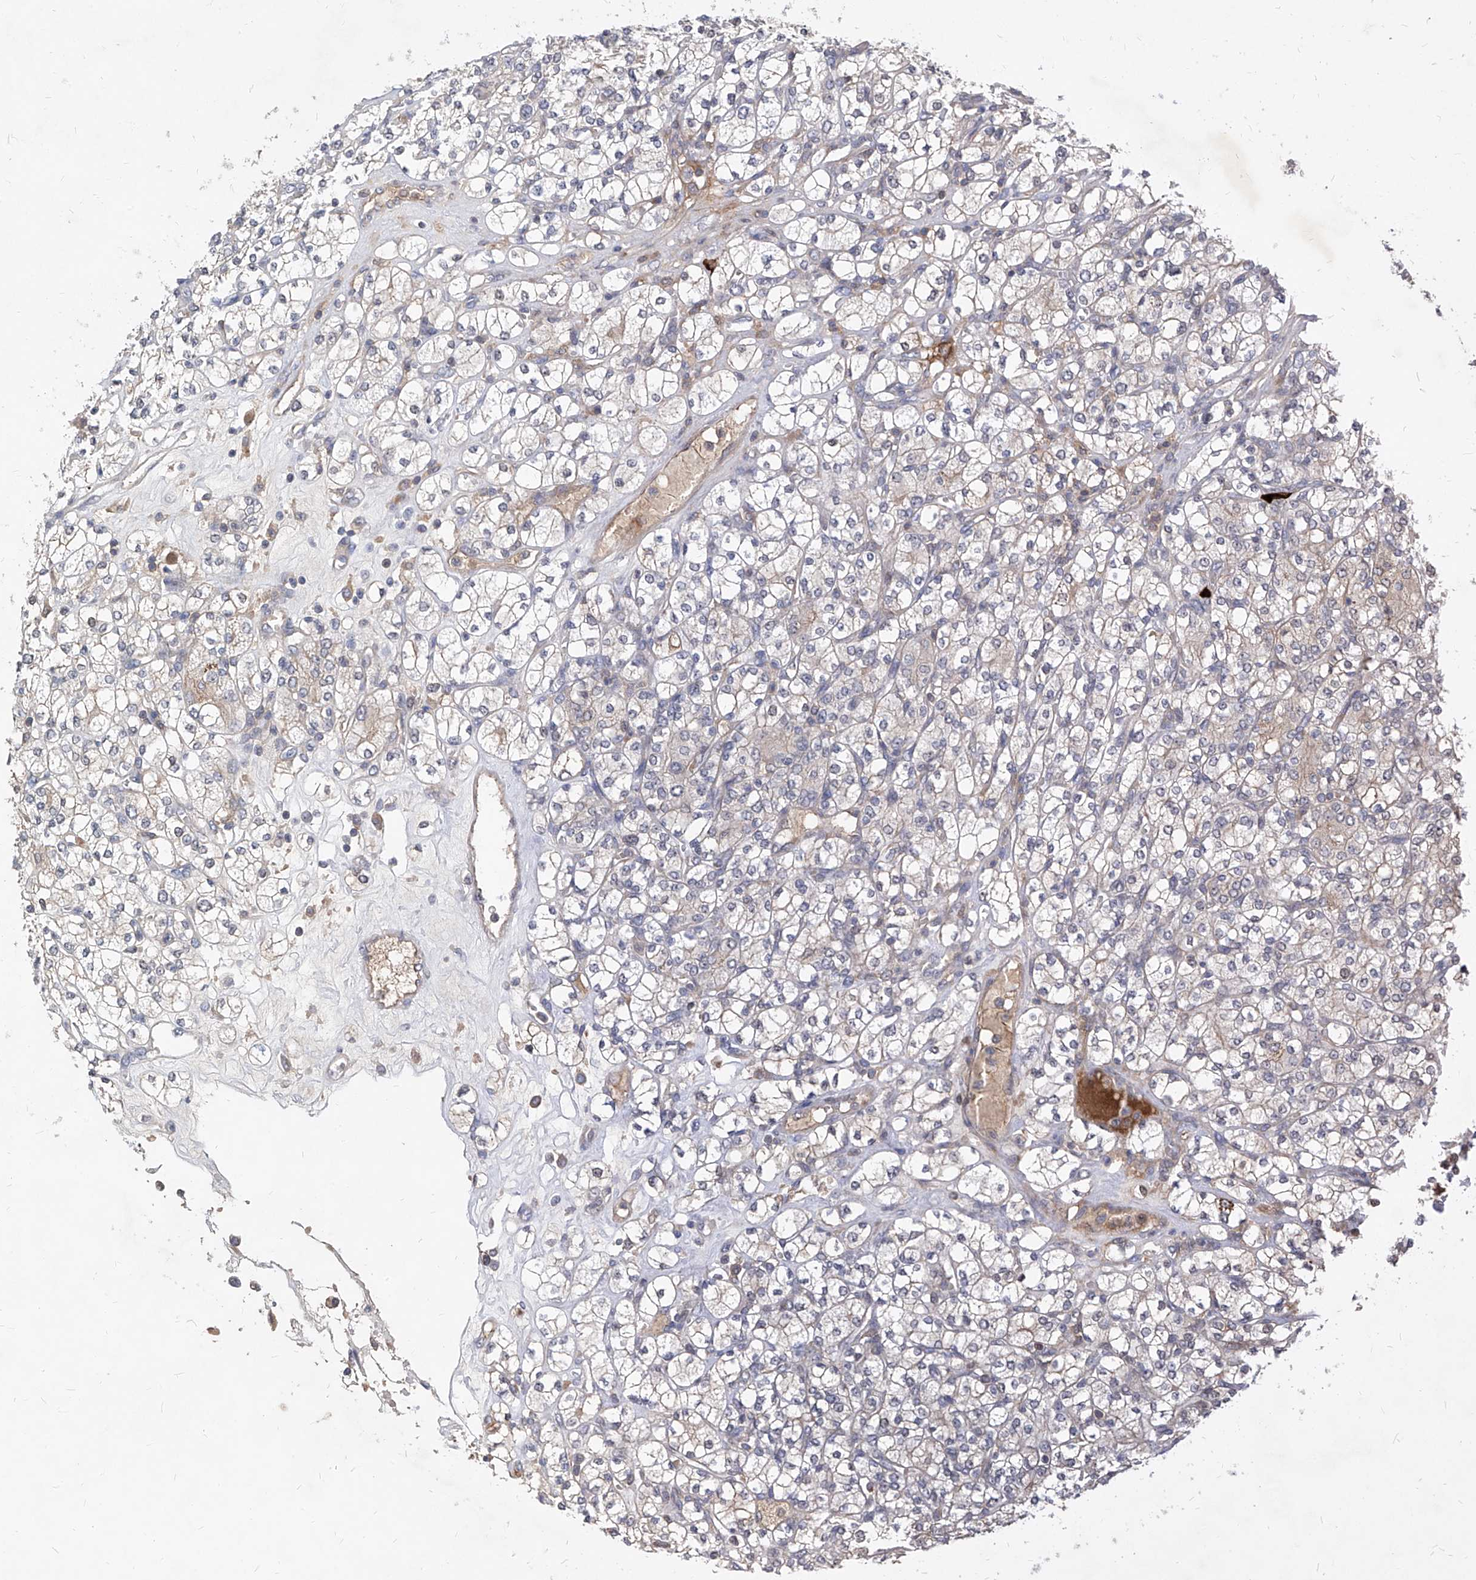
{"staining": {"intensity": "weak", "quantity": "<25%", "location": "cytoplasmic/membranous"}, "tissue": "renal cancer", "cell_type": "Tumor cells", "image_type": "cancer", "snomed": [{"axis": "morphology", "description": "Adenocarcinoma, NOS"}, {"axis": "topography", "description": "Kidney"}], "caption": "This image is of renal cancer (adenocarcinoma) stained with immunohistochemistry to label a protein in brown with the nuclei are counter-stained blue. There is no positivity in tumor cells. (Stains: DAB (3,3'-diaminobenzidine) immunohistochemistry with hematoxylin counter stain, Microscopy: brightfield microscopy at high magnification).", "gene": "LGR4", "patient": {"sex": "male", "age": 77}}